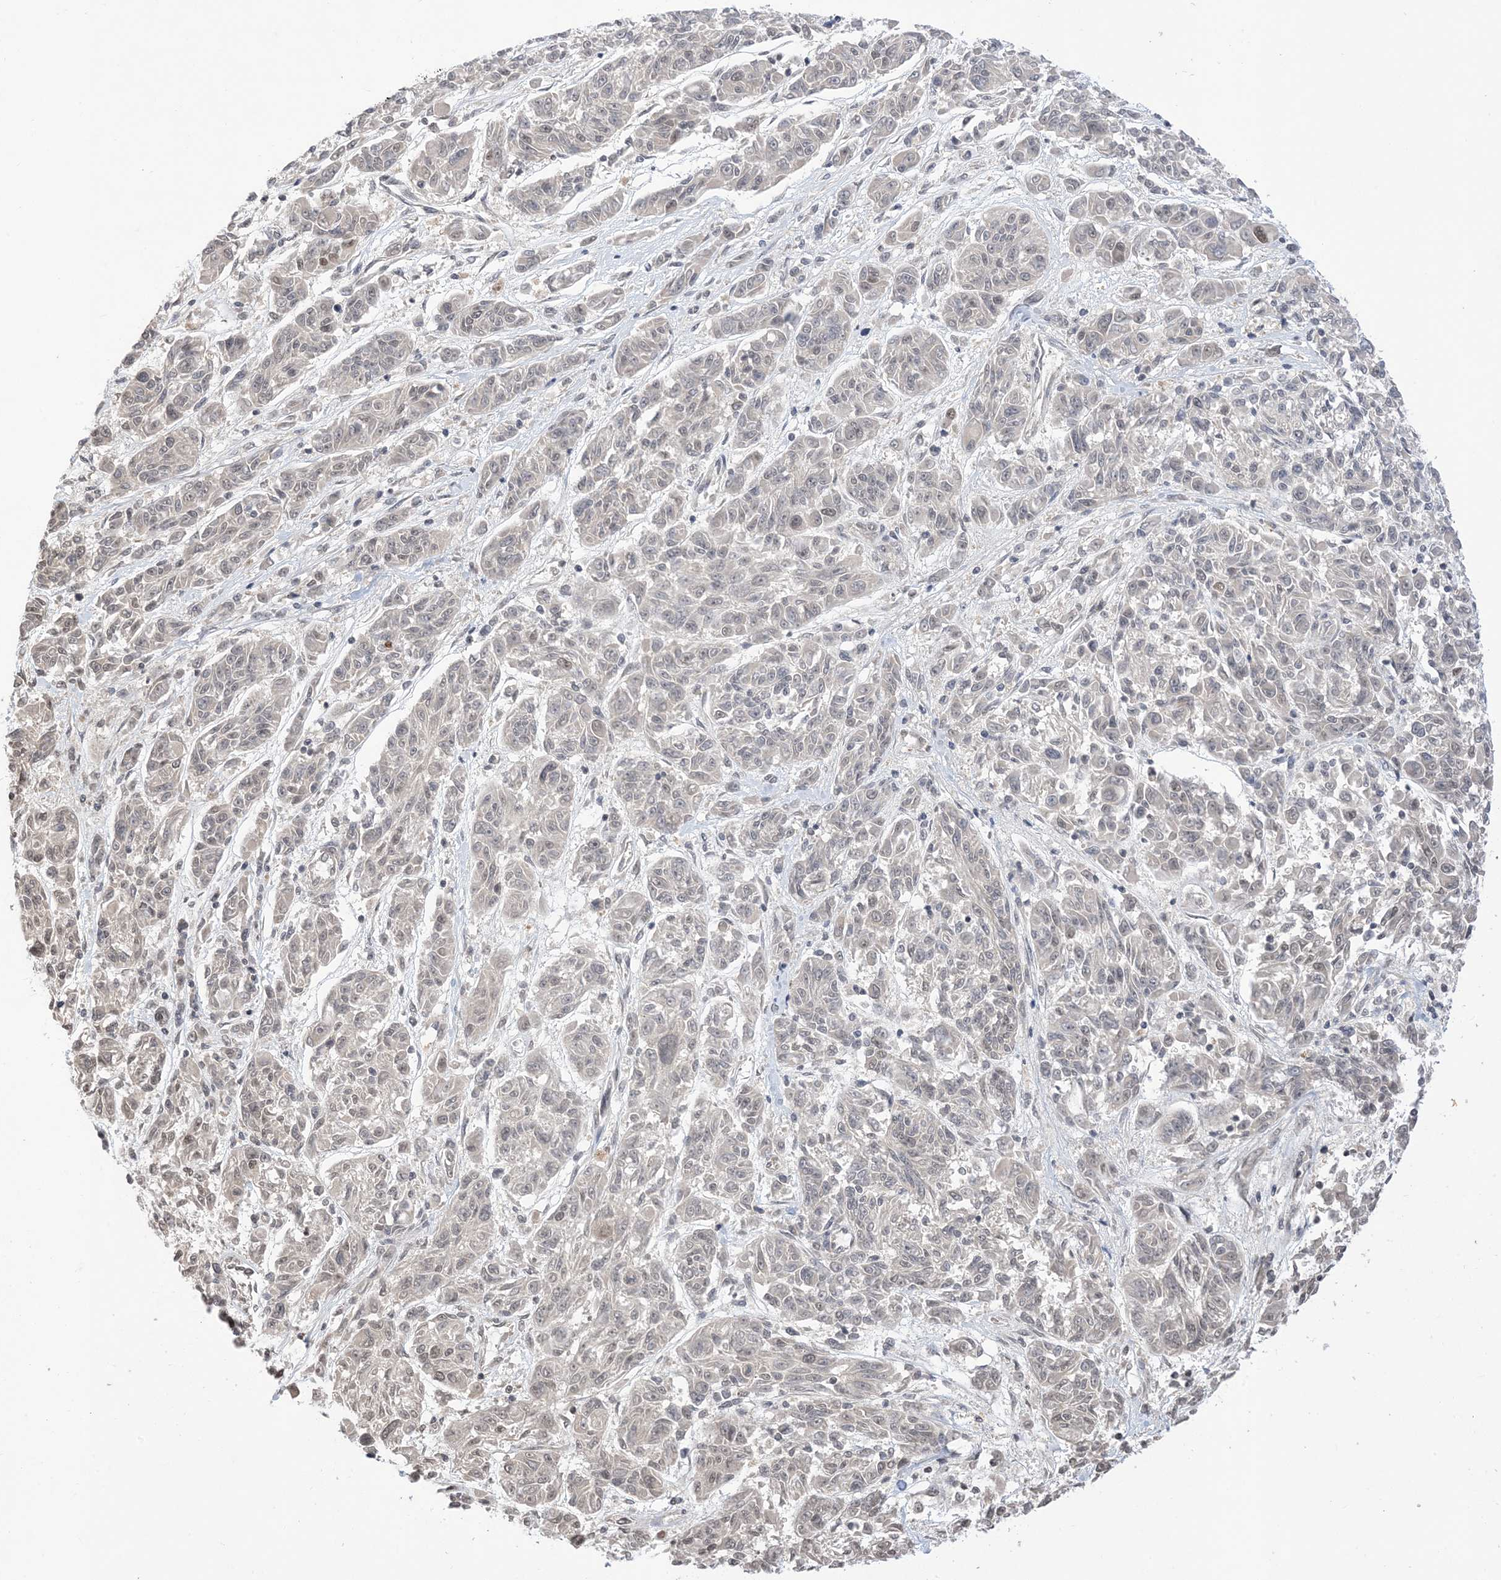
{"staining": {"intensity": "negative", "quantity": "none", "location": "none"}, "tissue": "melanoma", "cell_type": "Tumor cells", "image_type": "cancer", "snomed": [{"axis": "morphology", "description": "Malignant melanoma, NOS"}, {"axis": "topography", "description": "Skin"}], "caption": "The immunohistochemistry (IHC) micrograph has no significant expression in tumor cells of malignant melanoma tissue.", "gene": "RANBP9", "patient": {"sex": "male", "age": 53}}